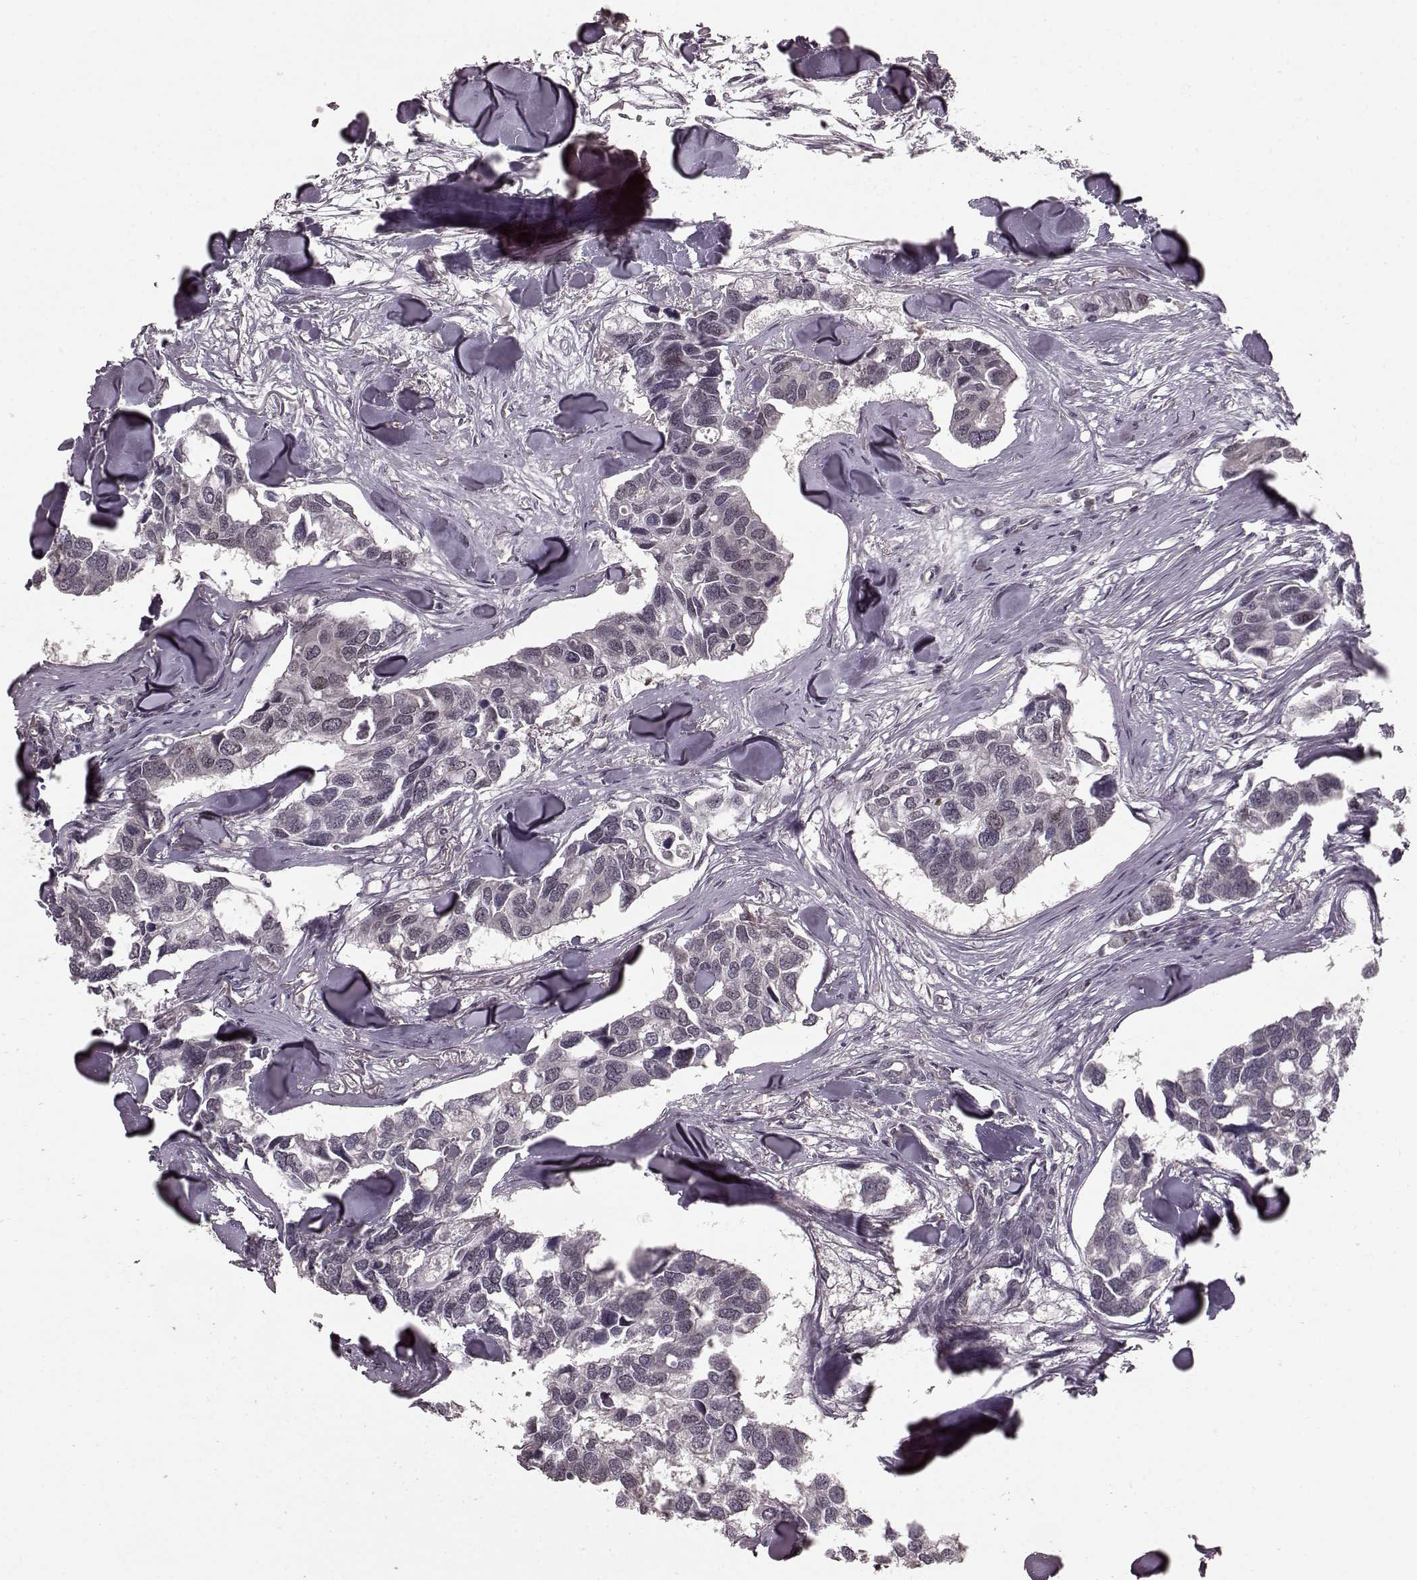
{"staining": {"intensity": "negative", "quantity": "none", "location": "none"}, "tissue": "breast cancer", "cell_type": "Tumor cells", "image_type": "cancer", "snomed": [{"axis": "morphology", "description": "Duct carcinoma"}, {"axis": "topography", "description": "Breast"}], "caption": "Tumor cells show no significant protein expression in breast cancer (intraductal carcinoma).", "gene": "PLCB4", "patient": {"sex": "female", "age": 83}}